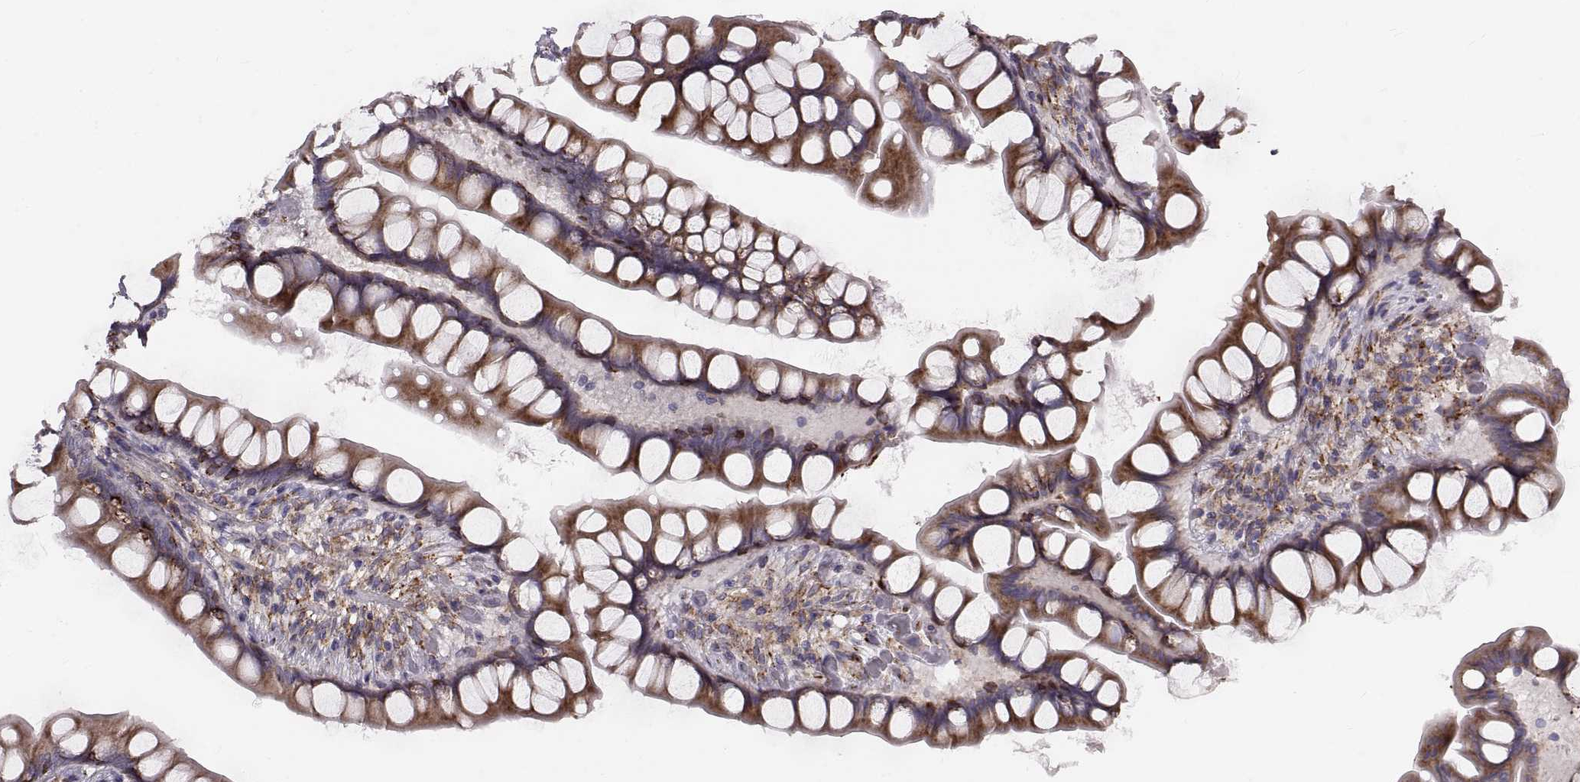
{"staining": {"intensity": "strong", "quantity": ">75%", "location": "cytoplasmic/membranous"}, "tissue": "small intestine", "cell_type": "Glandular cells", "image_type": "normal", "snomed": [{"axis": "morphology", "description": "Normal tissue, NOS"}, {"axis": "topography", "description": "Small intestine"}], "caption": "Protein expression analysis of normal small intestine shows strong cytoplasmic/membranous staining in approximately >75% of glandular cells.", "gene": "PLEKHB2", "patient": {"sex": "male", "age": 70}}